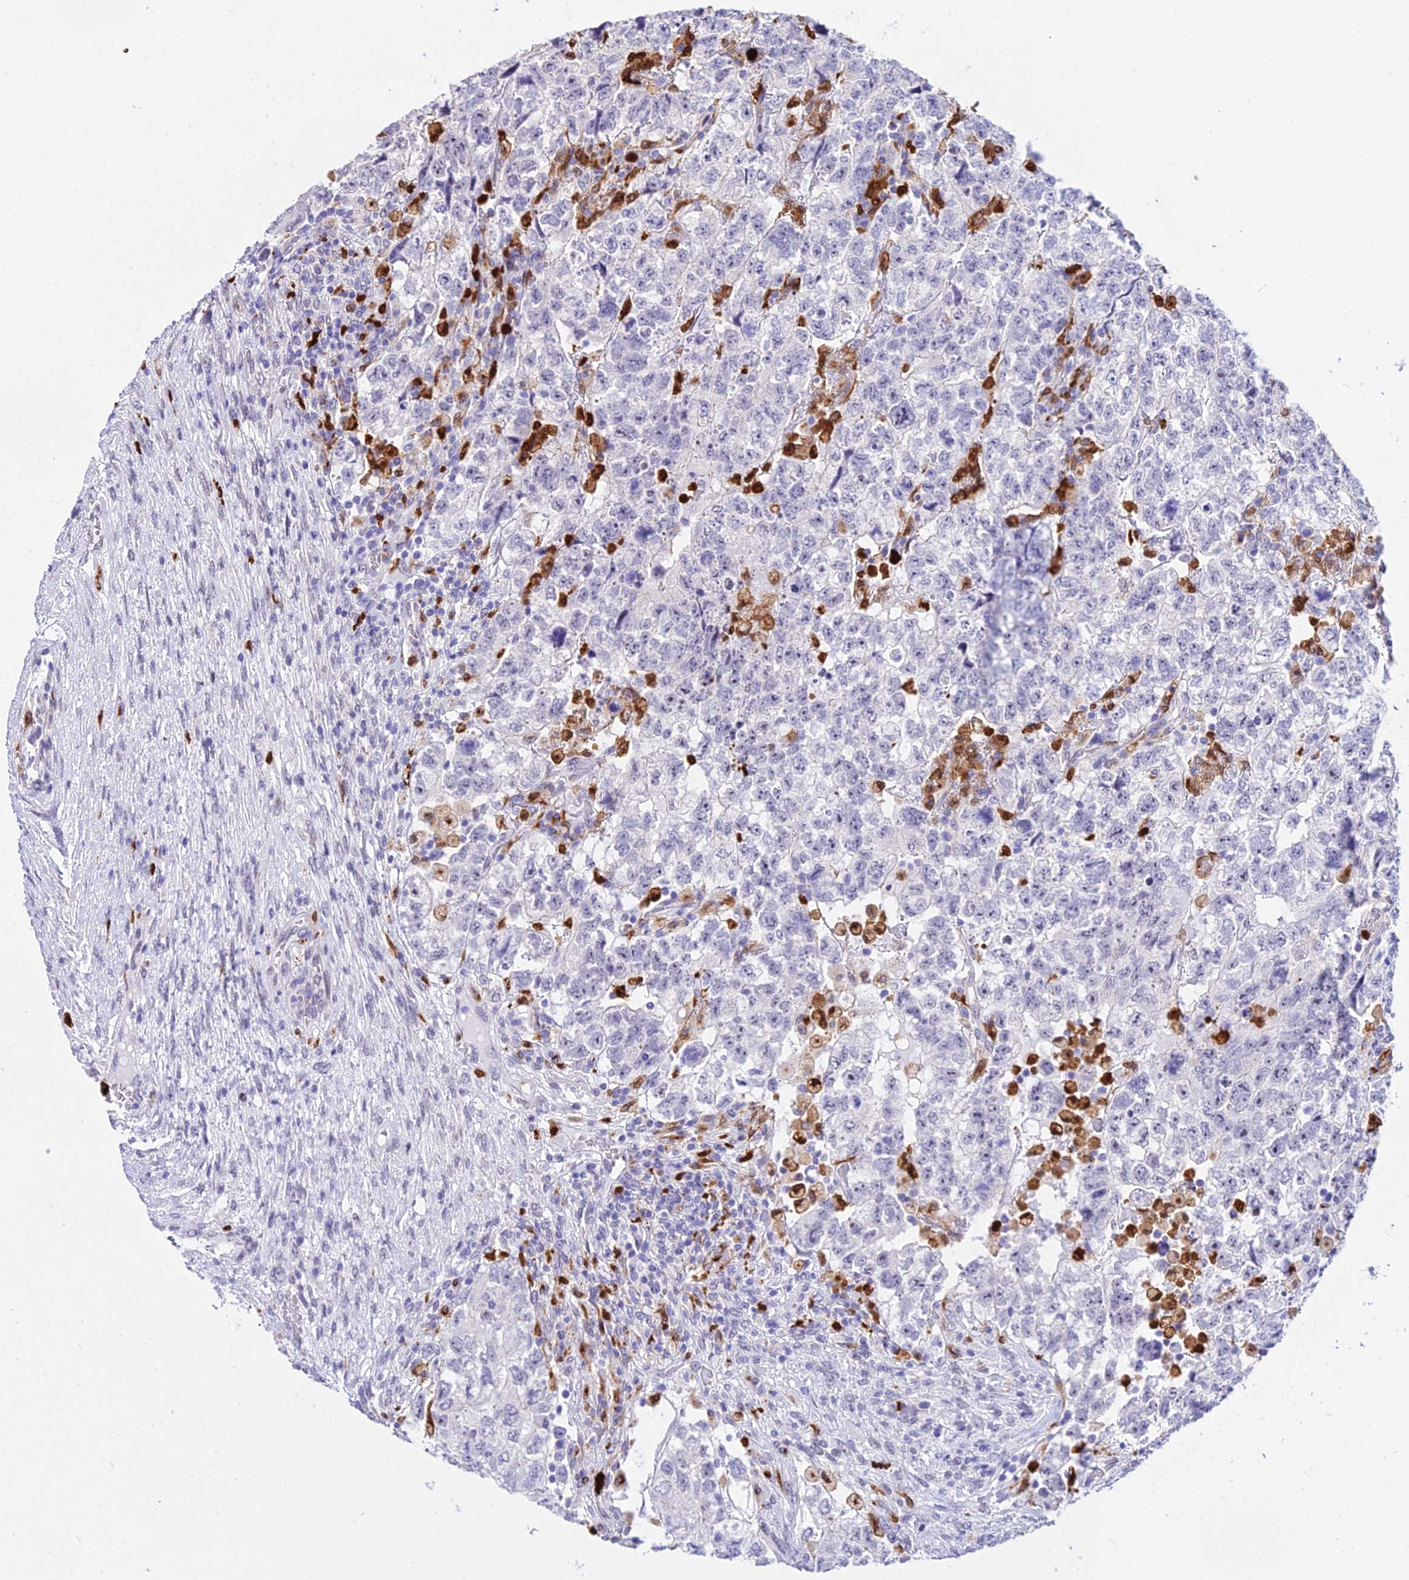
{"staining": {"intensity": "negative", "quantity": "none", "location": "none"}, "tissue": "testis cancer", "cell_type": "Tumor cells", "image_type": "cancer", "snomed": [{"axis": "morphology", "description": "Normal tissue, NOS"}, {"axis": "morphology", "description": "Carcinoma, Embryonal, NOS"}, {"axis": "topography", "description": "Testis"}], "caption": "Immunohistochemistry image of human testis cancer (embryonal carcinoma) stained for a protein (brown), which shows no expression in tumor cells.", "gene": "MCM10", "patient": {"sex": "male", "age": 36}}